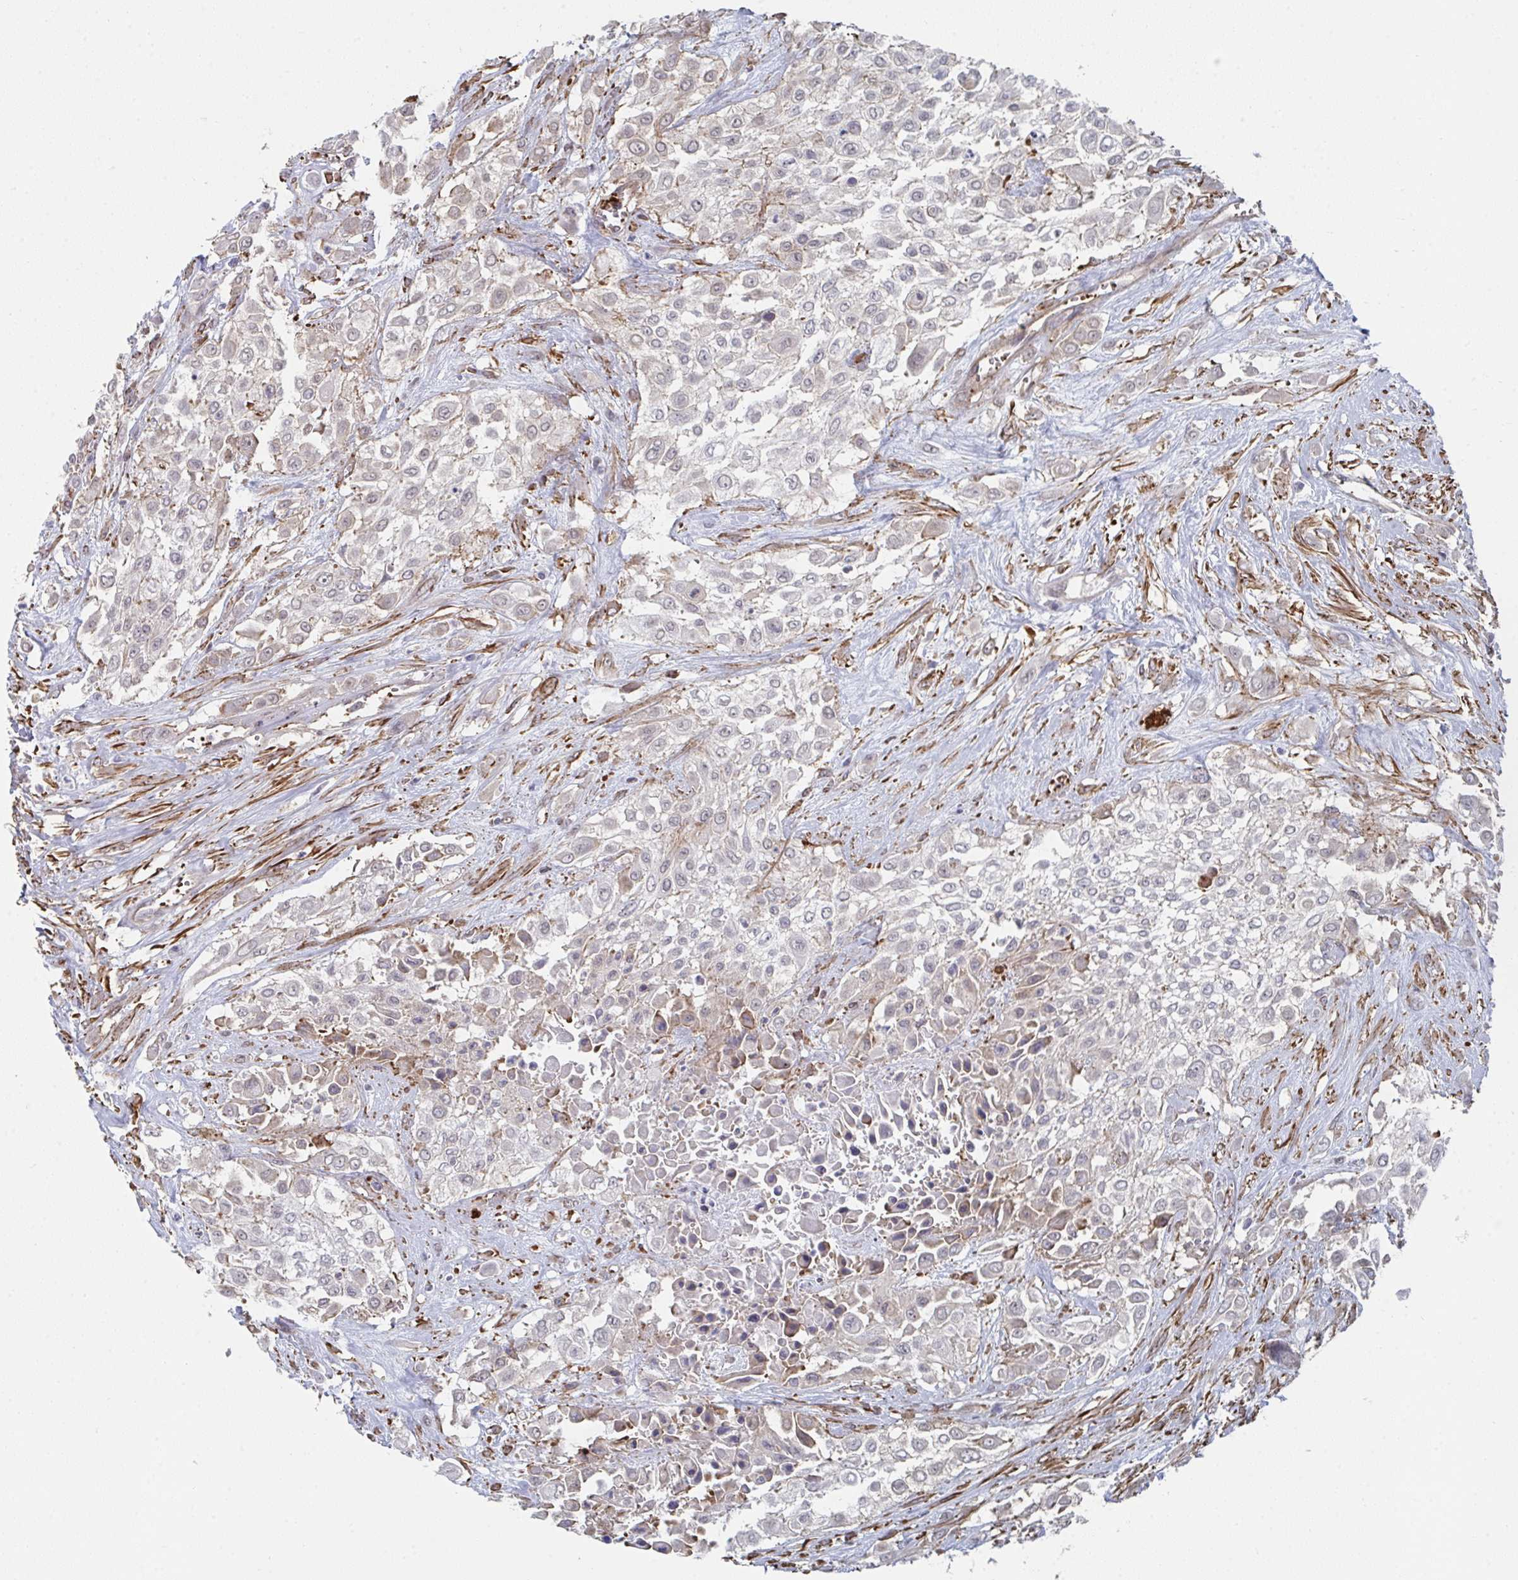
{"staining": {"intensity": "weak", "quantity": "<25%", "location": "cytoplasmic/membranous"}, "tissue": "urothelial cancer", "cell_type": "Tumor cells", "image_type": "cancer", "snomed": [{"axis": "morphology", "description": "Urothelial carcinoma, High grade"}, {"axis": "topography", "description": "Urinary bladder"}], "caption": "This is a photomicrograph of immunohistochemistry staining of urothelial cancer, which shows no positivity in tumor cells.", "gene": "NEURL4", "patient": {"sex": "male", "age": 57}}